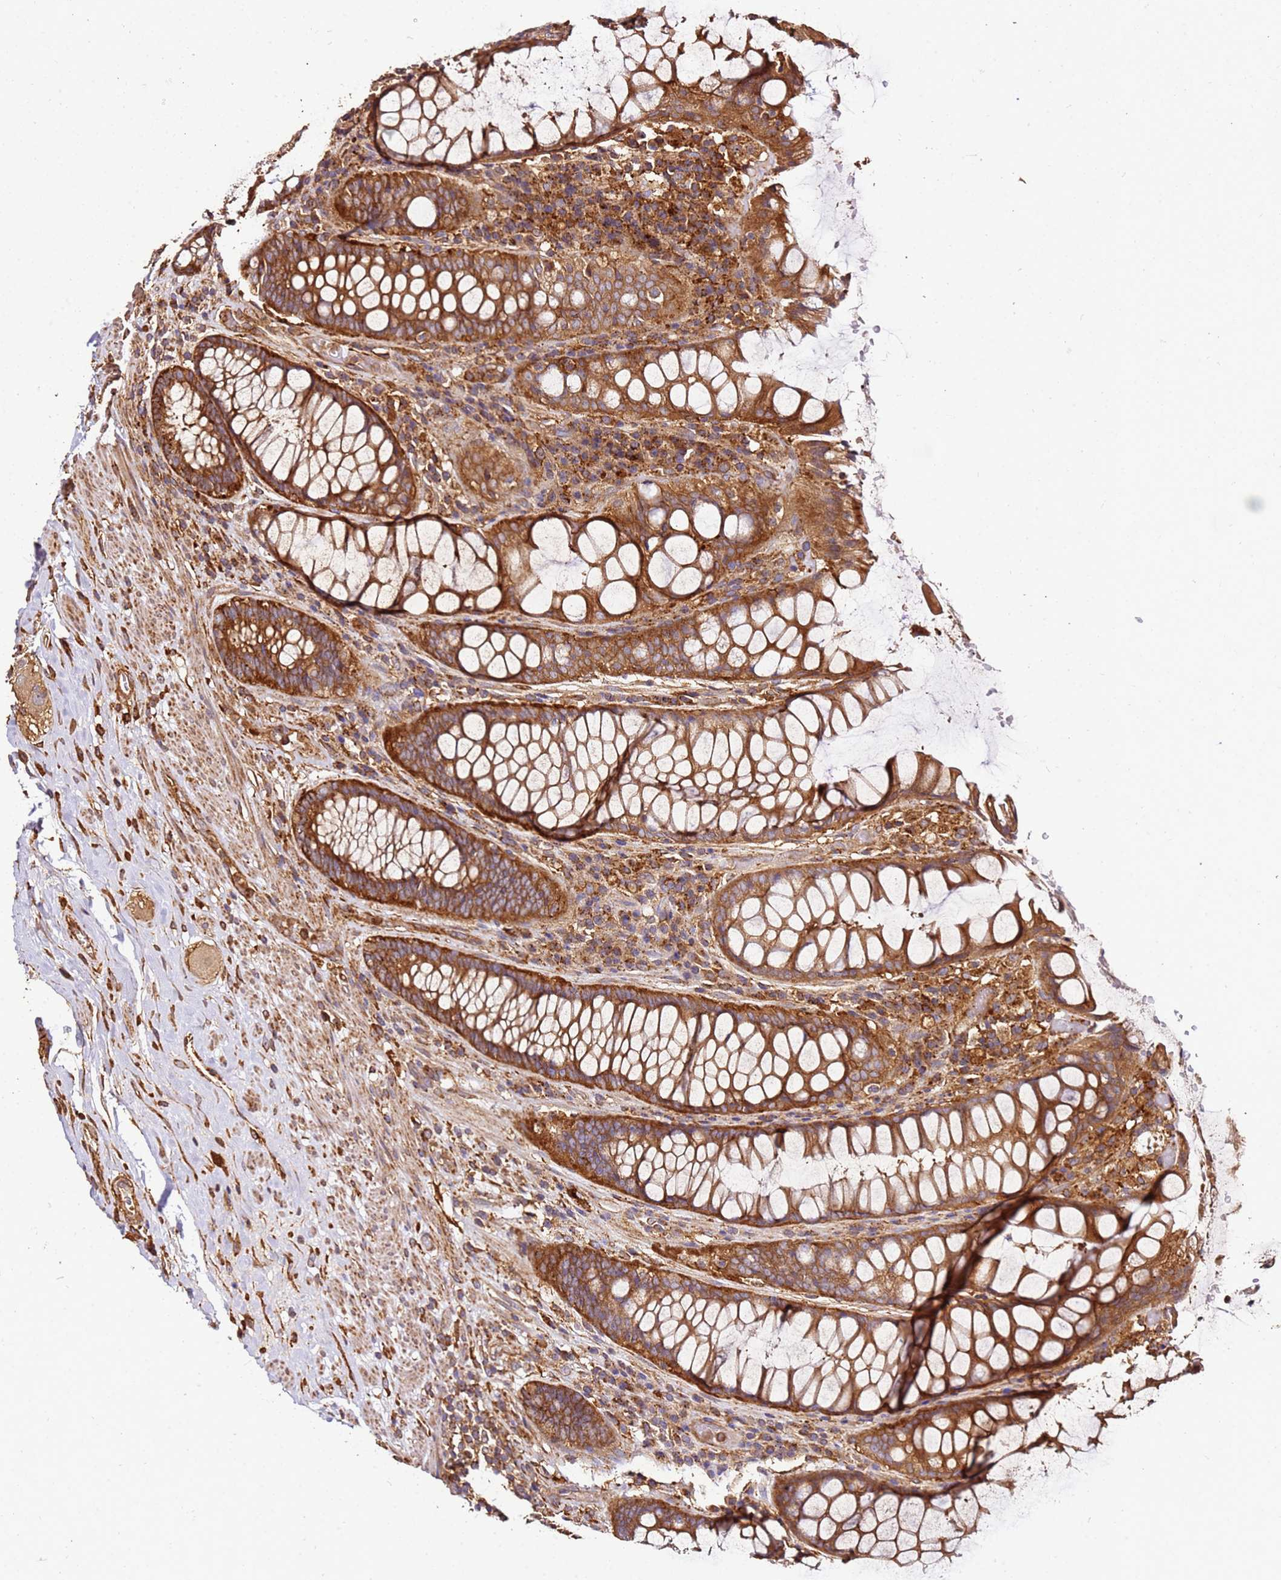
{"staining": {"intensity": "strong", "quantity": ">75%", "location": "cytoplasmic/membranous"}, "tissue": "rectum", "cell_type": "Glandular cells", "image_type": "normal", "snomed": [{"axis": "morphology", "description": "Normal tissue, NOS"}, {"axis": "topography", "description": "Rectum"}], "caption": "Immunohistochemistry micrograph of benign rectum: human rectum stained using immunohistochemistry displays high levels of strong protein expression localized specifically in the cytoplasmic/membranous of glandular cells, appearing as a cytoplasmic/membranous brown color.", "gene": "DVL3", "patient": {"sex": "male", "age": 64}}